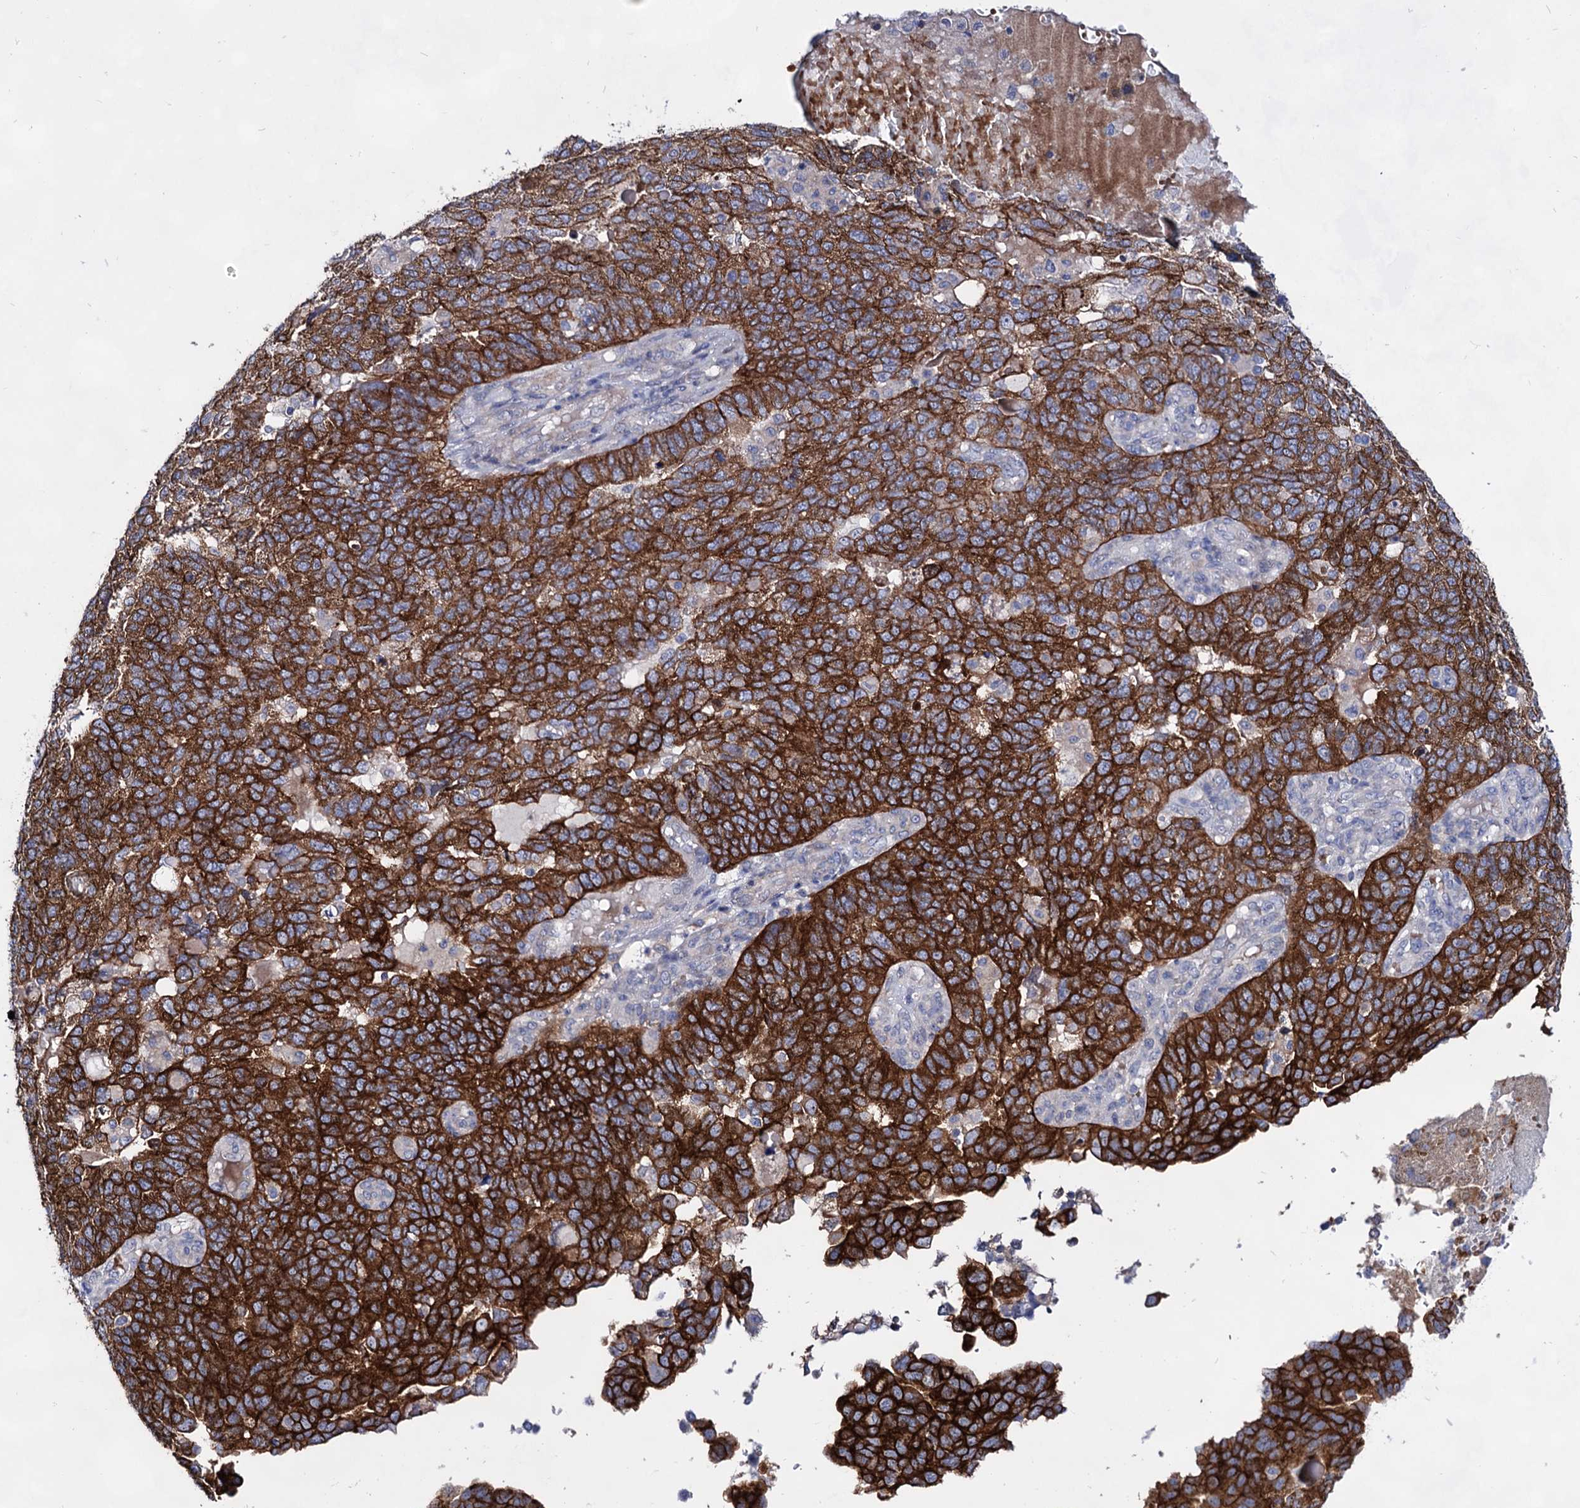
{"staining": {"intensity": "strong", "quantity": ">75%", "location": "cytoplasmic/membranous"}, "tissue": "endometrial cancer", "cell_type": "Tumor cells", "image_type": "cancer", "snomed": [{"axis": "morphology", "description": "Adenocarcinoma, NOS"}, {"axis": "topography", "description": "Endometrium"}], "caption": "An image of endometrial cancer stained for a protein reveals strong cytoplasmic/membranous brown staining in tumor cells.", "gene": "PLIN1", "patient": {"sex": "female", "age": 66}}